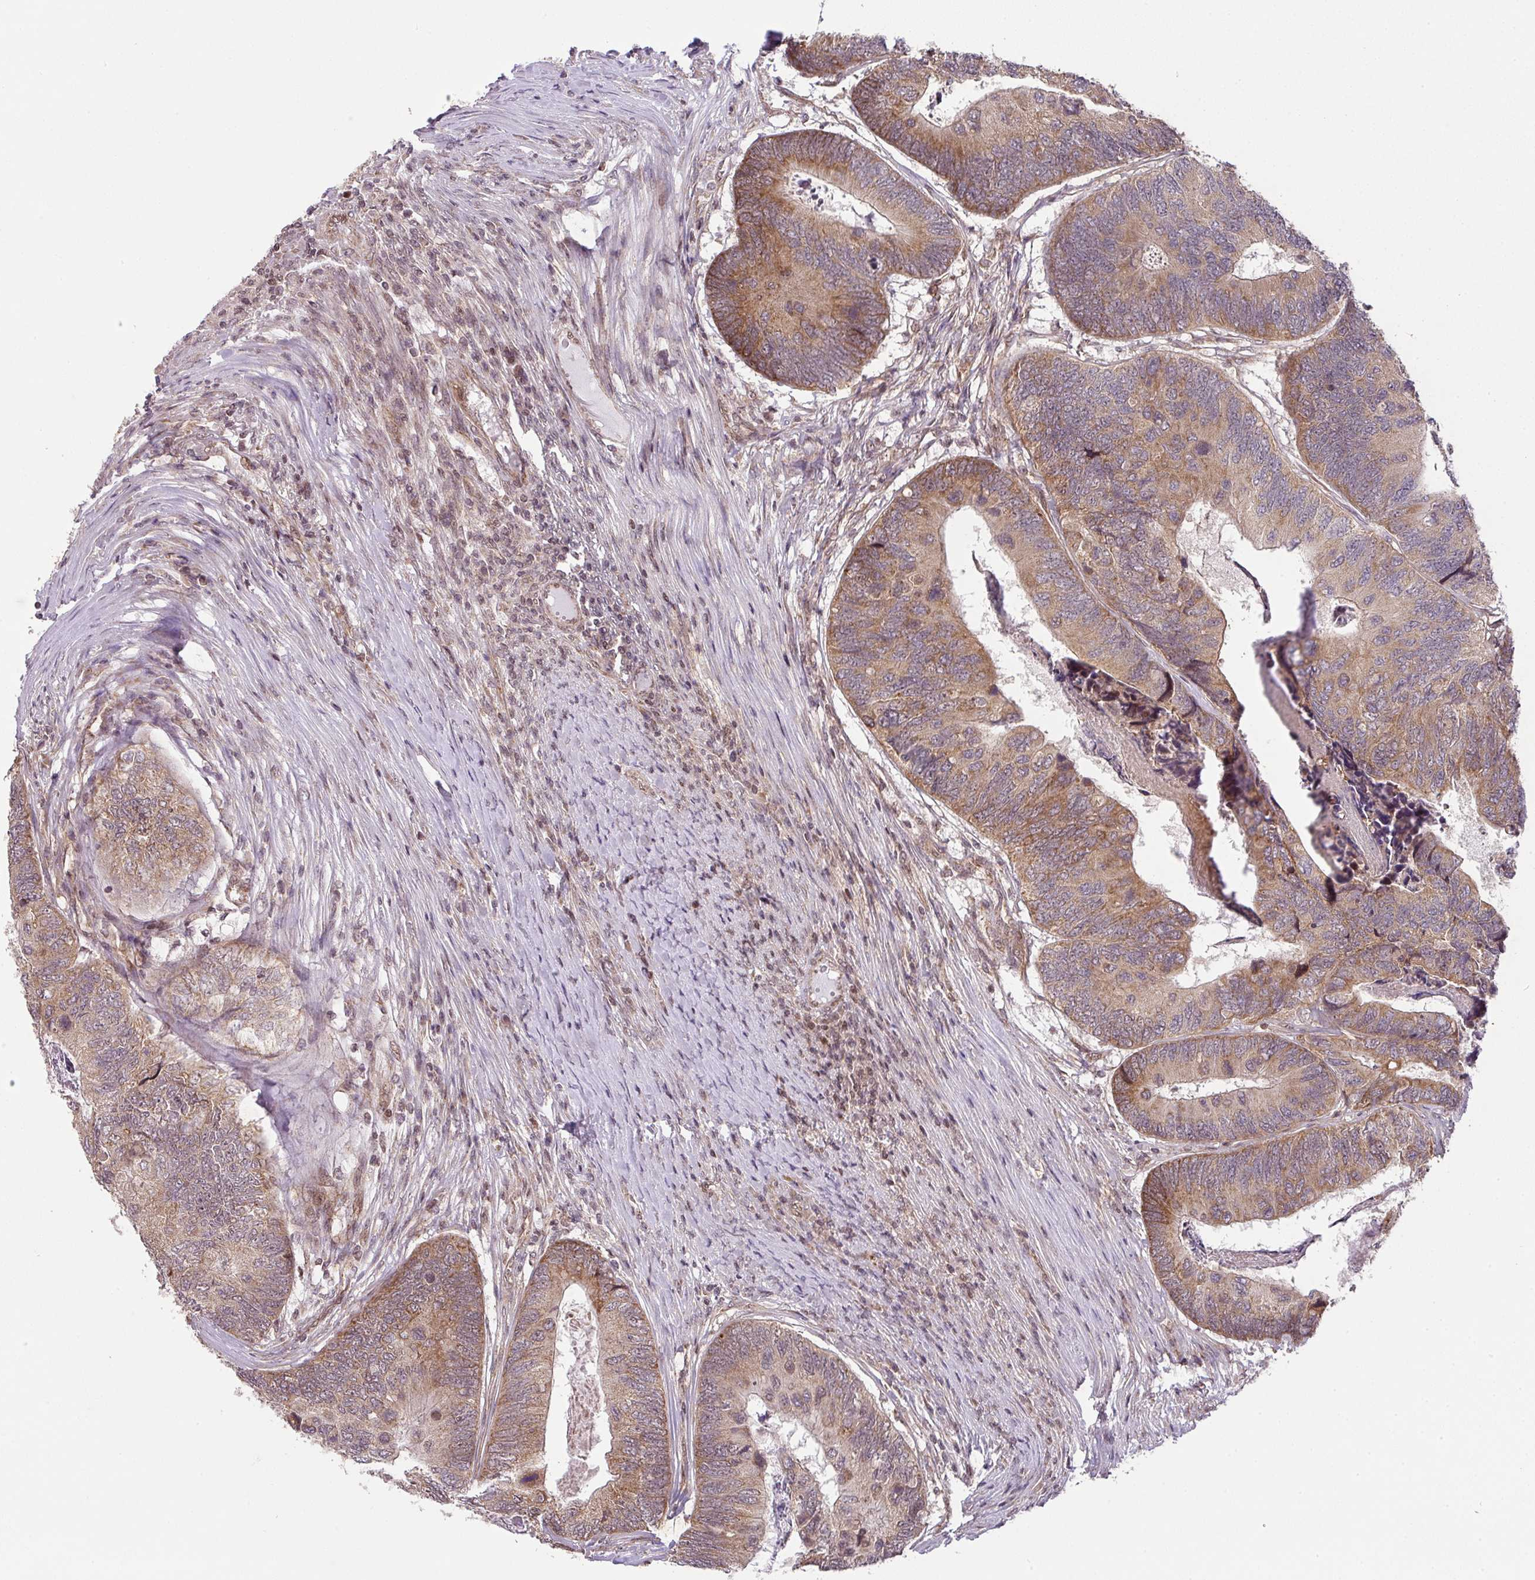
{"staining": {"intensity": "moderate", "quantity": ">75%", "location": "cytoplasmic/membranous"}, "tissue": "colorectal cancer", "cell_type": "Tumor cells", "image_type": "cancer", "snomed": [{"axis": "morphology", "description": "Adenocarcinoma, NOS"}, {"axis": "topography", "description": "Colon"}], "caption": "Approximately >75% of tumor cells in human colorectal cancer (adenocarcinoma) show moderate cytoplasmic/membranous protein staining as visualized by brown immunohistochemical staining.", "gene": "PLK1", "patient": {"sex": "female", "age": 67}}